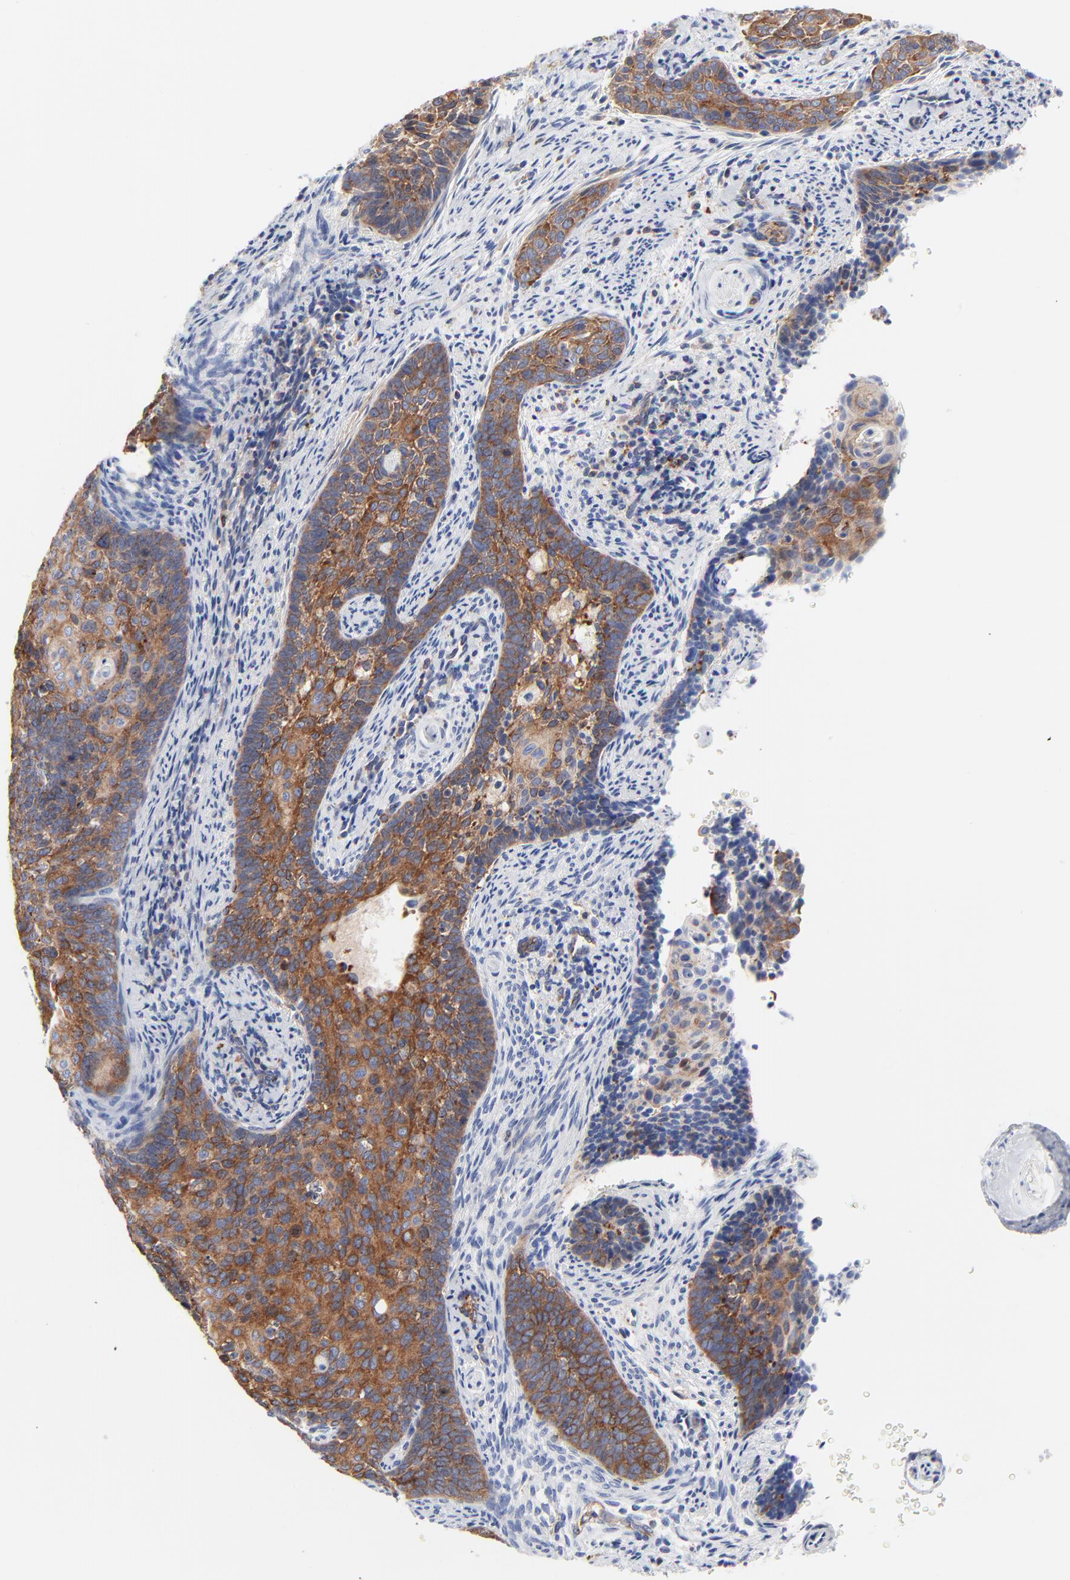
{"staining": {"intensity": "strong", "quantity": ">75%", "location": "cytoplasmic/membranous"}, "tissue": "cervical cancer", "cell_type": "Tumor cells", "image_type": "cancer", "snomed": [{"axis": "morphology", "description": "Squamous cell carcinoma, NOS"}, {"axis": "topography", "description": "Cervix"}], "caption": "Squamous cell carcinoma (cervical) stained for a protein (brown) exhibits strong cytoplasmic/membranous positive staining in about >75% of tumor cells.", "gene": "CD2AP", "patient": {"sex": "female", "age": 33}}